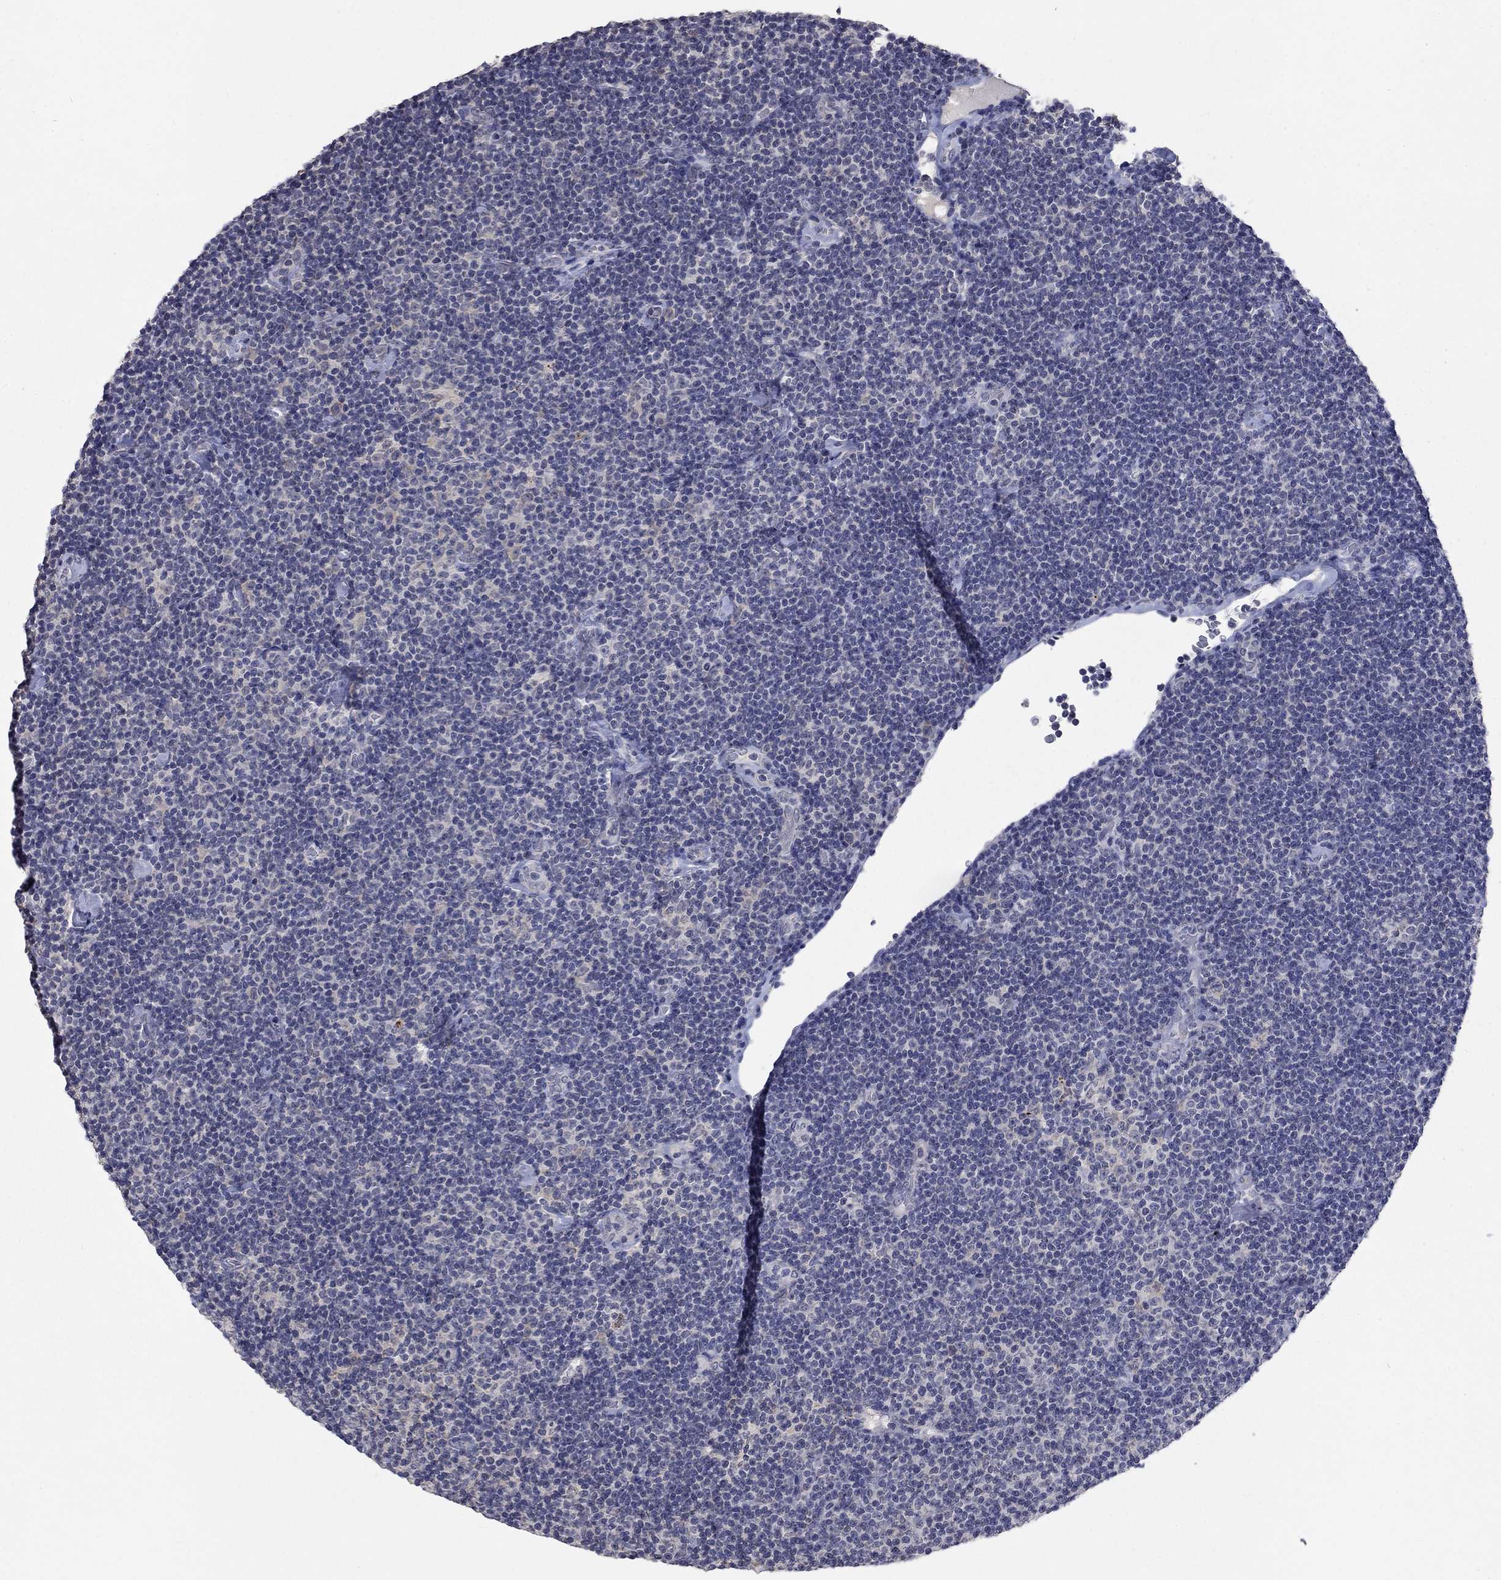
{"staining": {"intensity": "negative", "quantity": "none", "location": "none"}, "tissue": "lymphoma", "cell_type": "Tumor cells", "image_type": "cancer", "snomed": [{"axis": "morphology", "description": "Malignant lymphoma, non-Hodgkin's type, Low grade"}, {"axis": "topography", "description": "Lymph node"}], "caption": "There is no significant positivity in tumor cells of low-grade malignant lymphoma, non-Hodgkin's type. (Brightfield microscopy of DAB immunohistochemistry (IHC) at high magnification).", "gene": "SPATA33", "patient": {"sex": "male", "age": 81}}